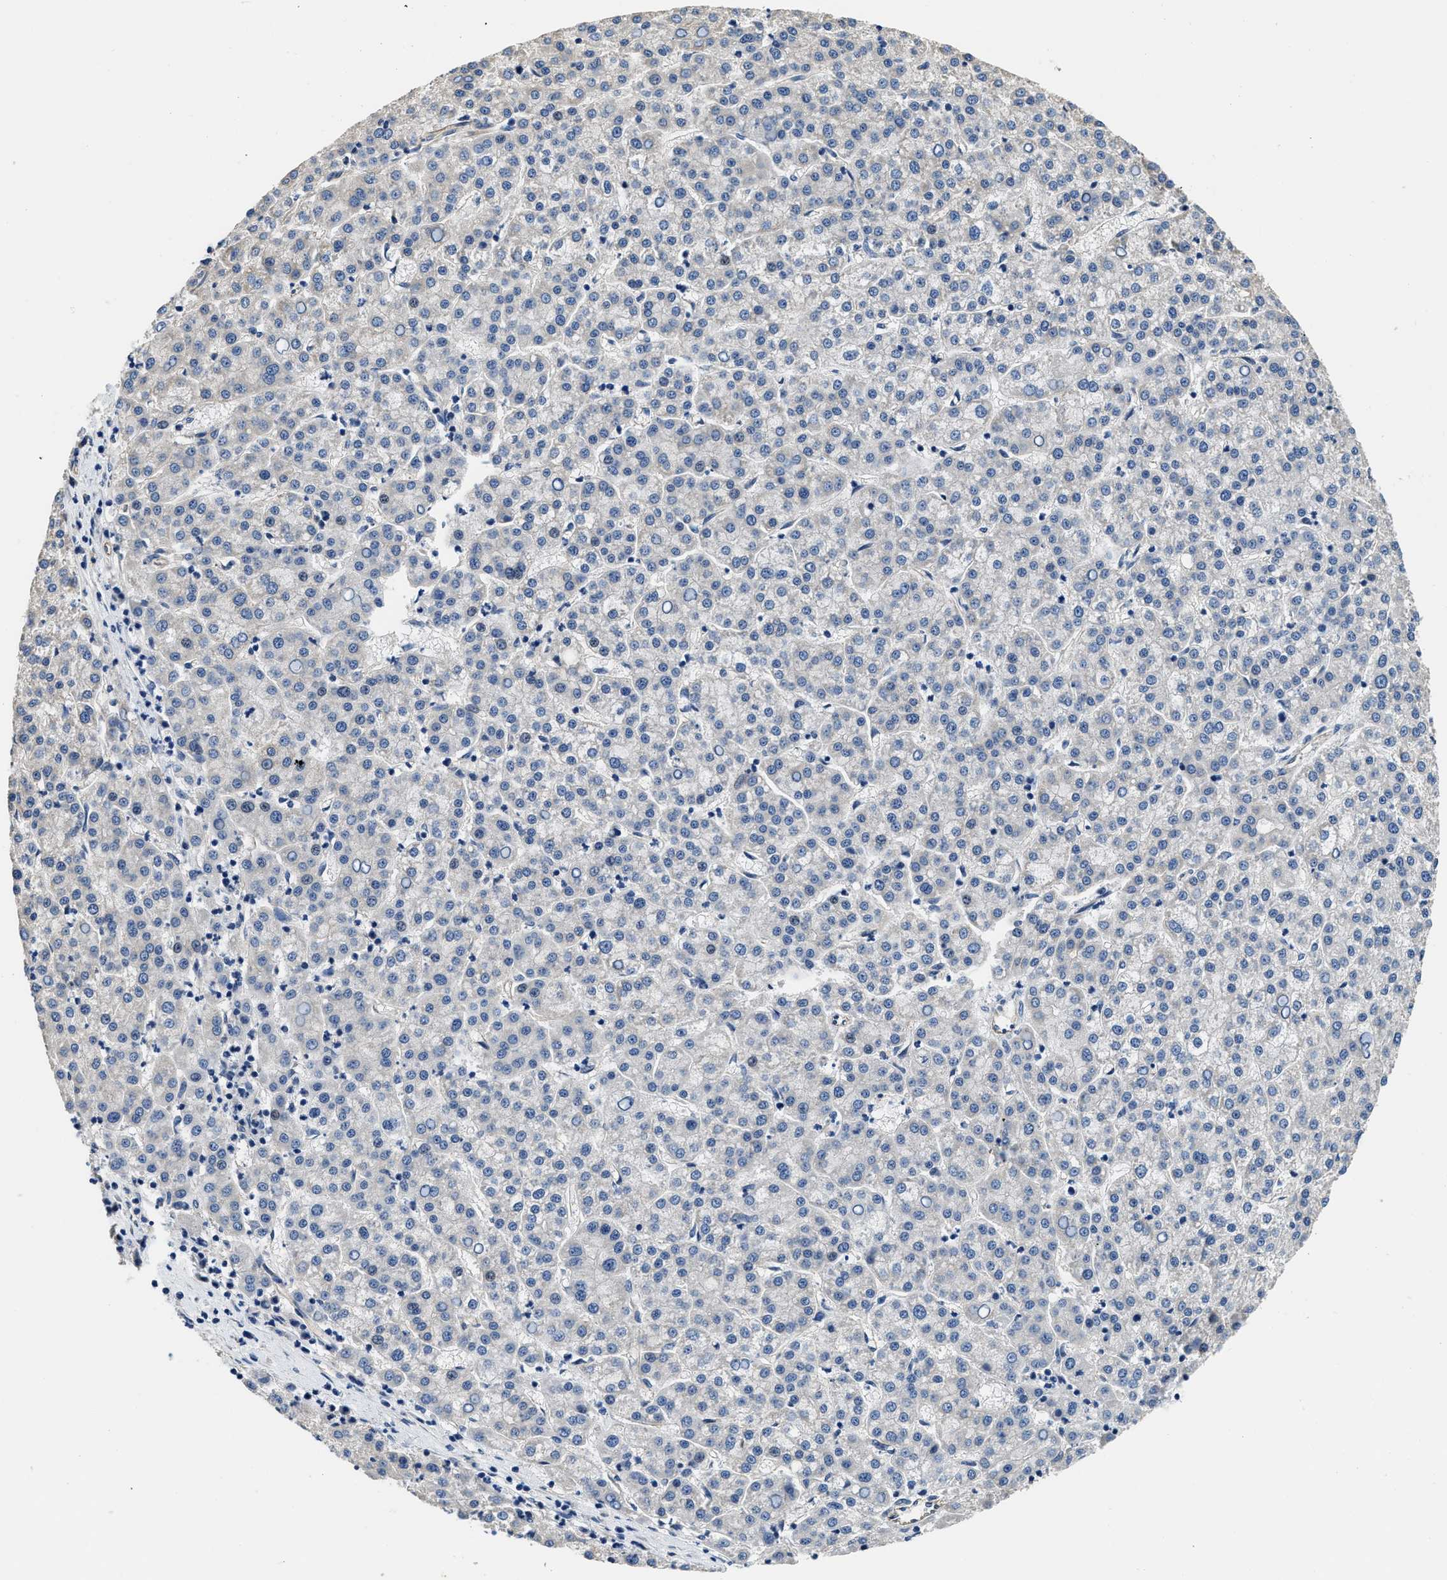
{"staining": {"intensity": "negative", "quantity": "none", "location": "none"}, "tissue": "liver cancer", "cell_type": "Tumor cells", "image_type": "cancer", "snomed": [{"axis": "morphology", "description": "Carcinoma, Hepatocellular, NOS"}, {"axis": "topography", "description": "Liver"}], "caption": "Human liver hepatocellular carcinoma stained for a protein using immunohistochemistry demonstrates no staining in tumor cells.", "gene": "CSDE1", "patient": {"sex": "female", "age": 58}}